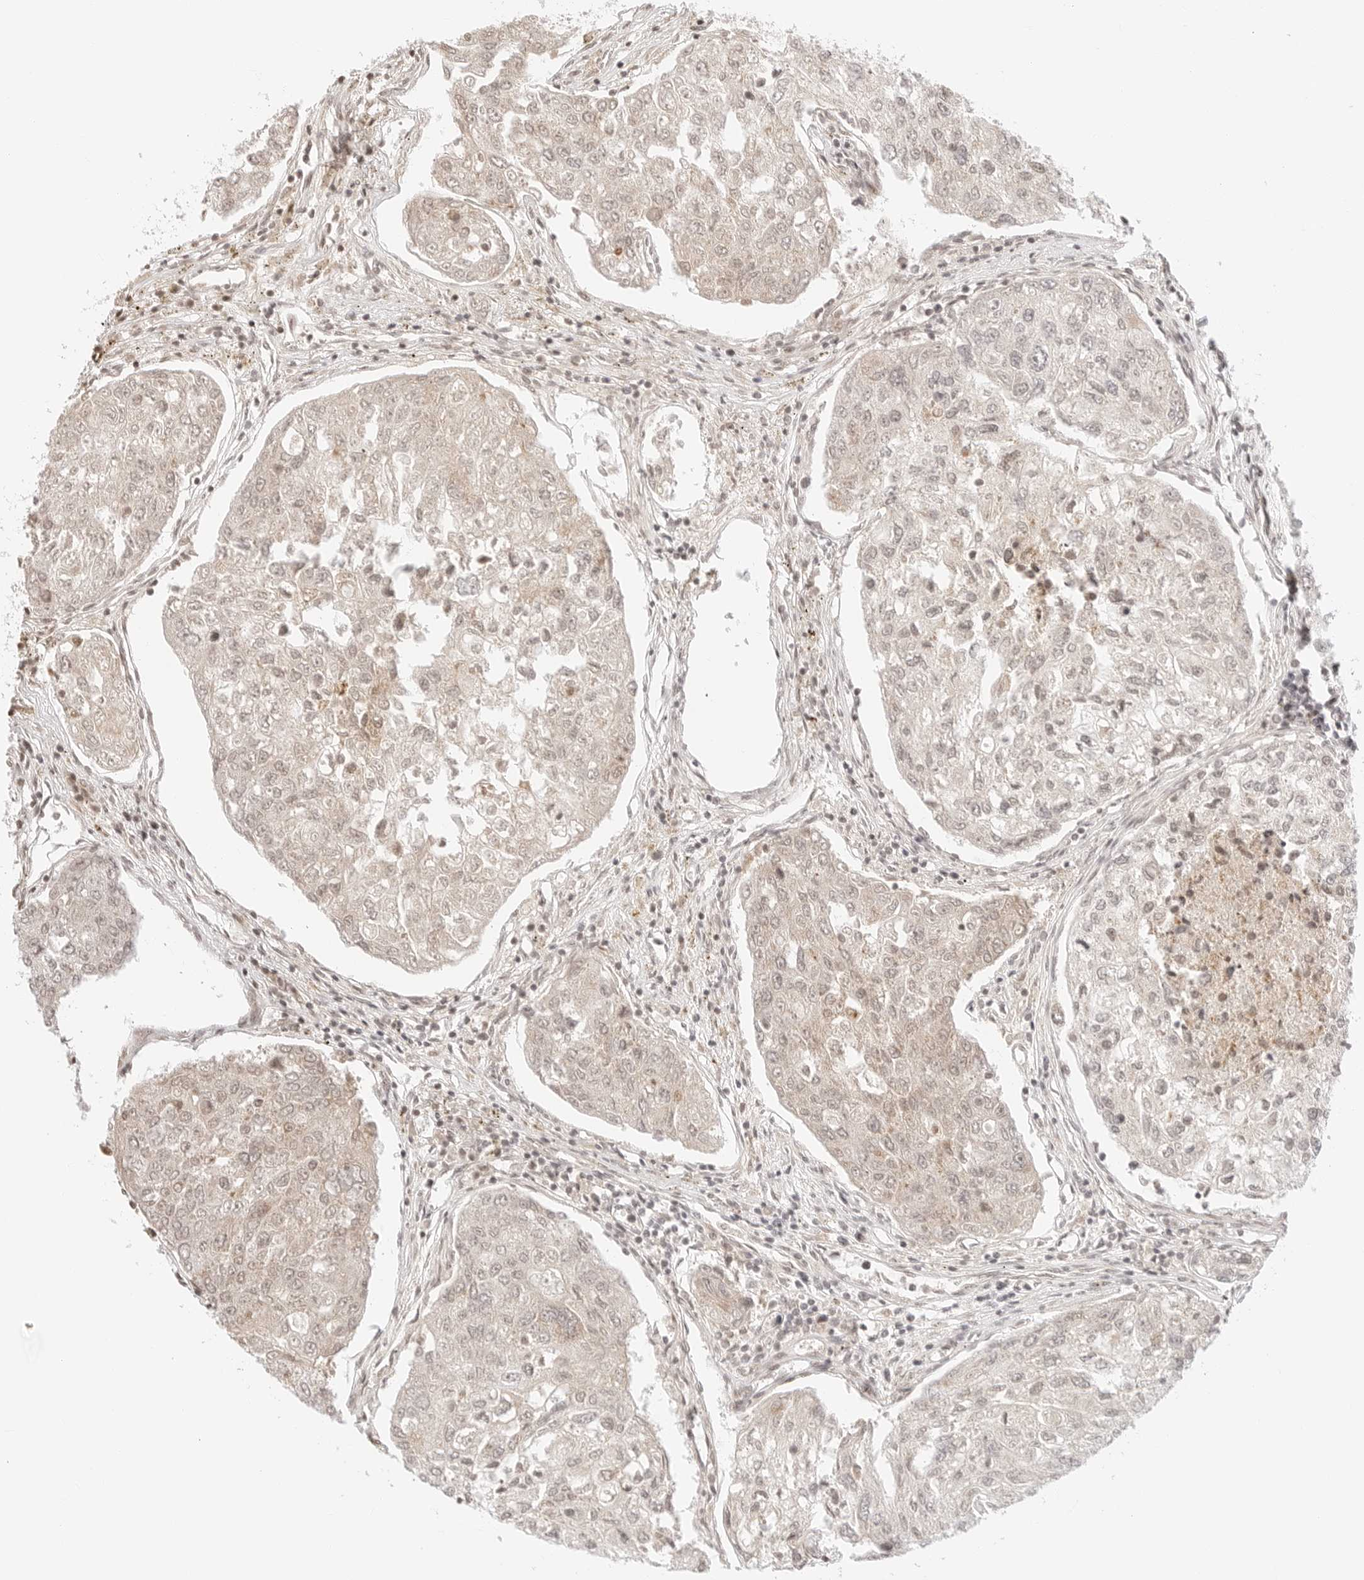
{"staining": {"intensity": "weak", "quantity": "<25%", "location": "cytoplasmic/membranous"}, "tissue": "urothelial cancer", "cell_type": "Tumor cells", "image_type": "cancer", "snomed": [{"axis": "morphology", "description": "Urothelial carcinoma, High grade"}, {"axis": "topography", "description": "Lymph node"}, {"axis": "topography", "description": "Urinary bladder"}], "caption": "Tumor cells are negative for protein expression in human urothelial carcinoma (high-grade).", "gene": "RPS6KL1", "patient": {"sex": "male", "age": 51}}